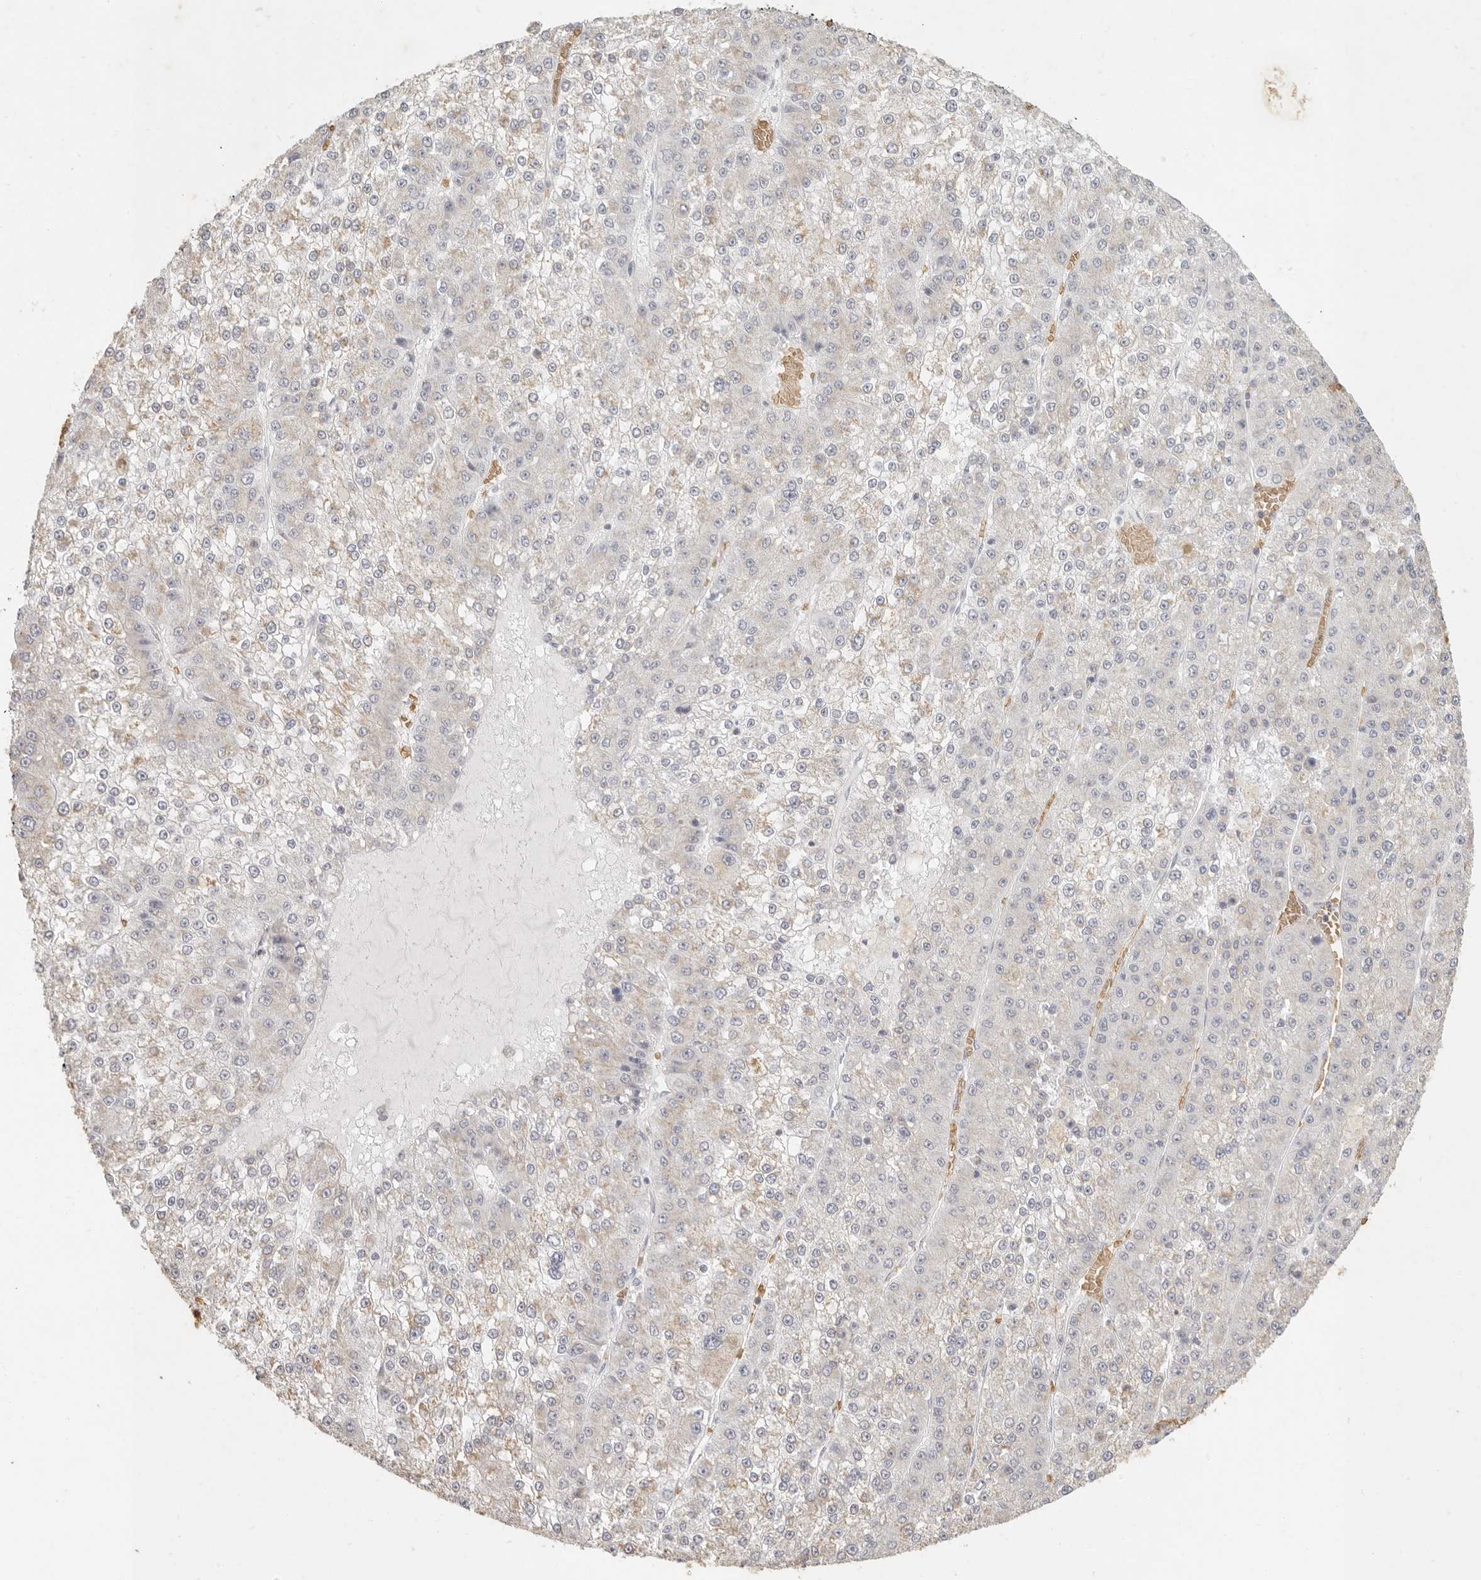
{"staining": {"intensity": "negative", "quantity": "none", "location": "none"}, "tissue": "liver cancer", "cell_type": "Tumor cells", "image_type": "cancer", "snomed": [{"axis": "morphology", "description": "Carcinoma, Hepatocellular, NOS"}, {"axis": "topography", "description": "Liver"}], "caption": "Immunohistochemical staining of hepatocellular carcinoma (liver) exhibits no significant staining in tumor cells.", "gene": "NIBAN1", "patient": {"sex": "female", "age": 73}}